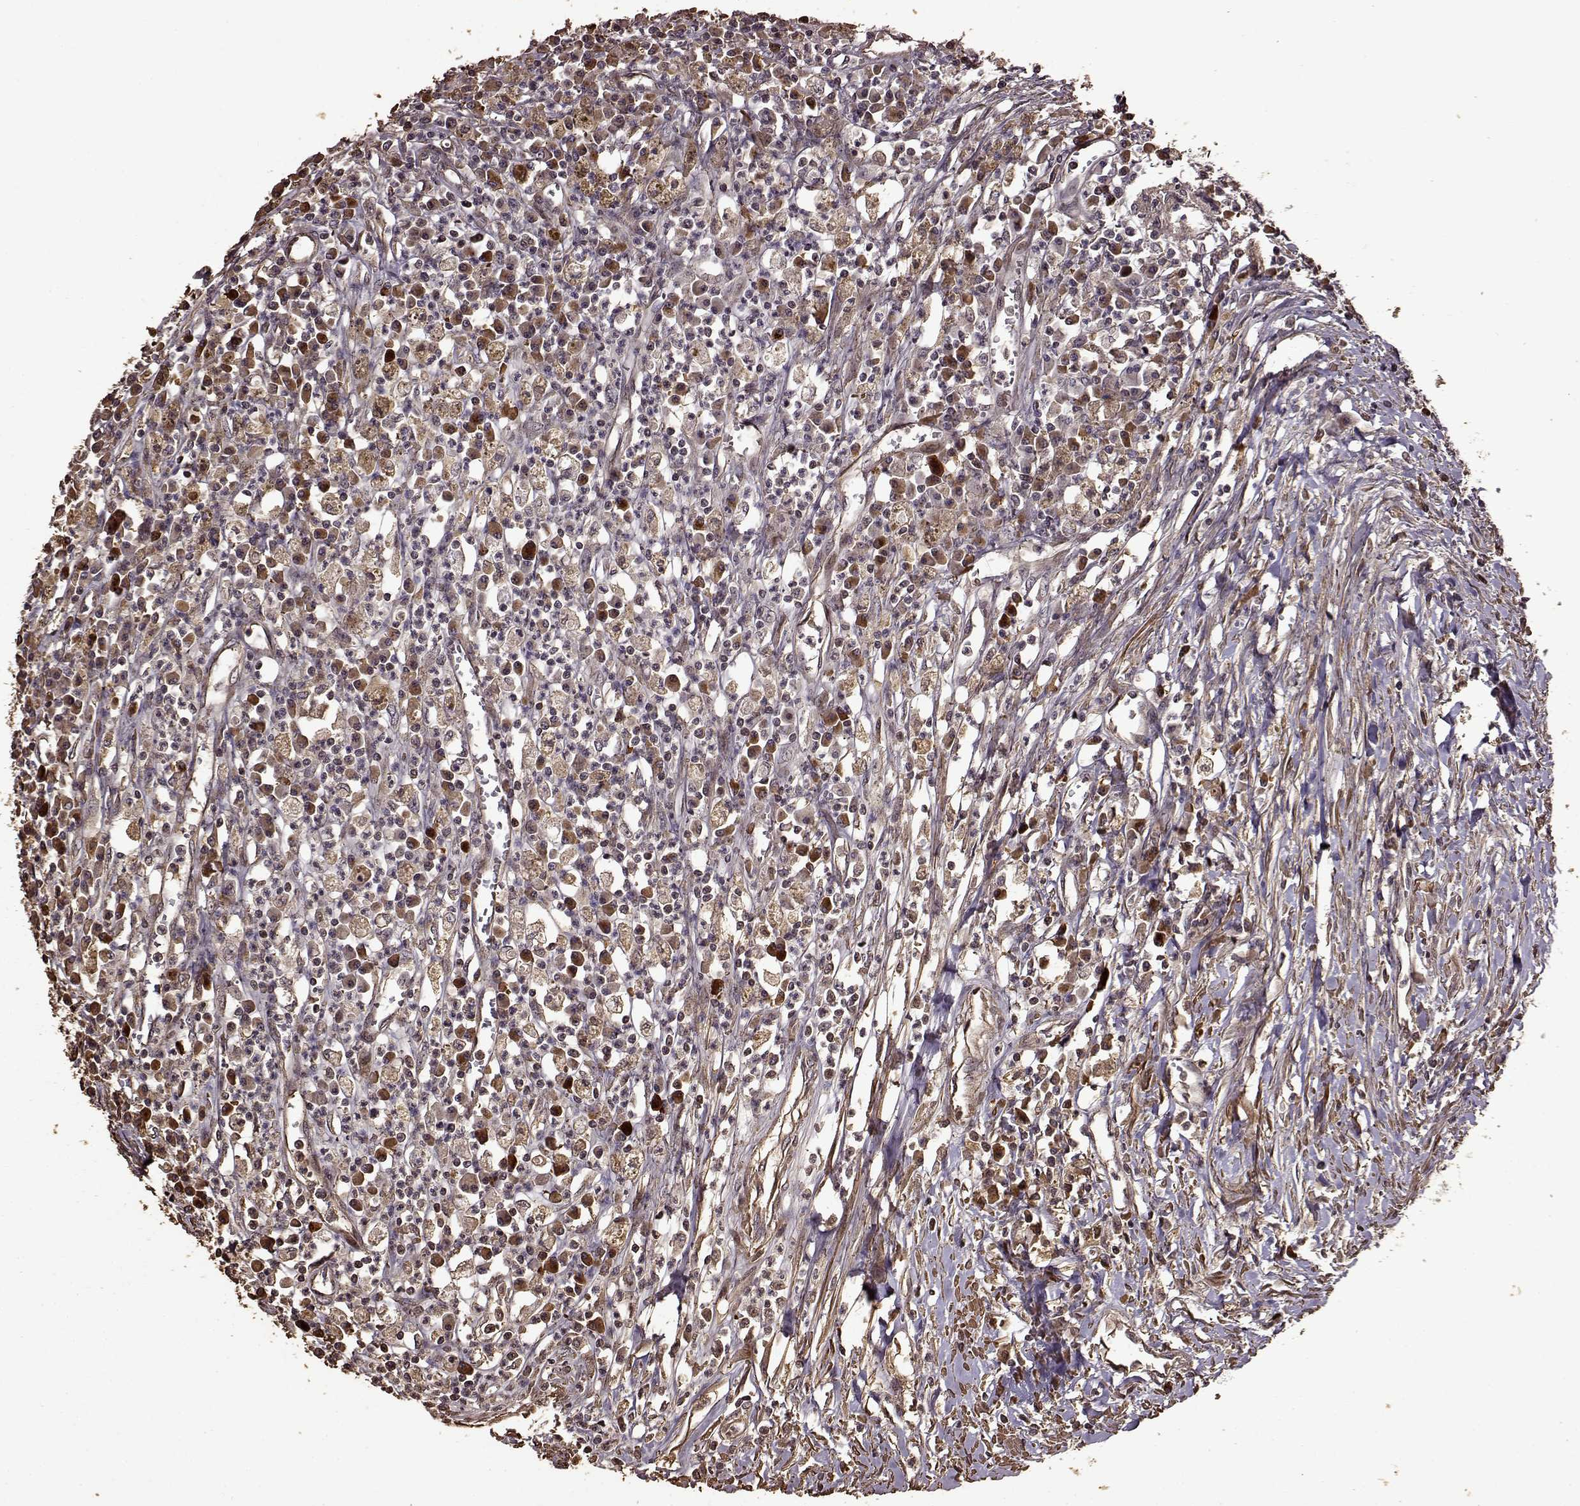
{"staining": {"intensity": "weak", "quantity": "25%-75%", "location": "cytoplasmic/membranous"}, "tissue": "colorectal cancer", "cell_type": "Tumor cells", "image_type": "cancer", "snomed": [{"axis": "morphology", "description": "Adenocarcinoma, NOS"}, {"axis": "topography", "description": "Rectum"}], "caption": "A brown stain labels weak cytoplasmic/membranous expression of a protein in colorectal cancer tumor cells.", "gene": "FBXW11", "patient": {"sex": "male", "age": 54}}